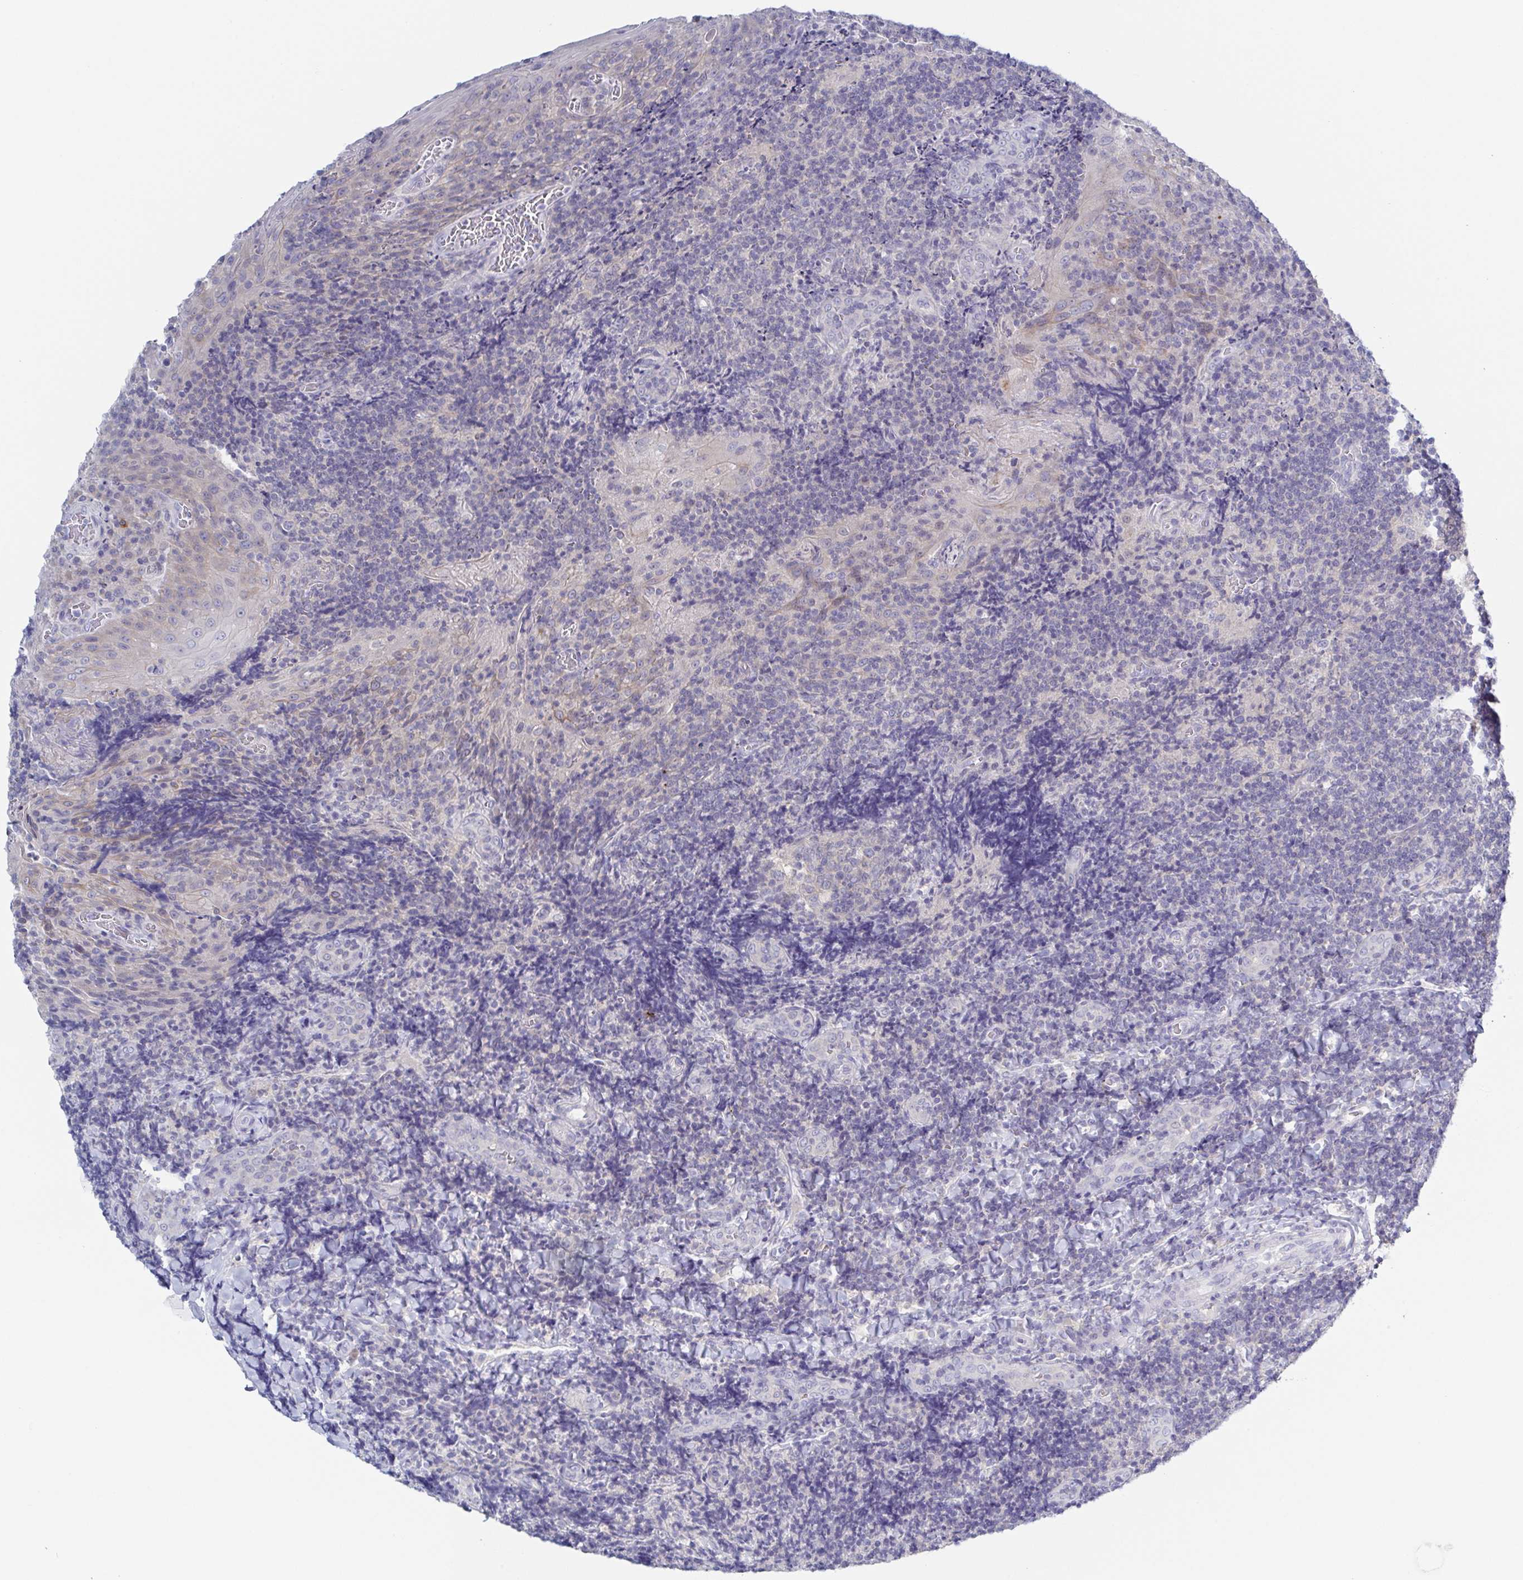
{"staining": {"intensity": "negative", "quantity": "none", "location": "none"}, "tissue": "tonsil", "cell_type": "Germinal center cells", "image_type": "normal", "snomed": [{"axis": "morphology", "description": "Normal tissue, NOS"}, {"axis": "topography", "description": "Tonsil"}], "caption": "A high-resolution histopathology image shows IHC staining of benign tonsil, which reveals no significant positivity in germinal center cells.", "gene": "HTR2A", "patient": {"sex": "male", "age": 17}}